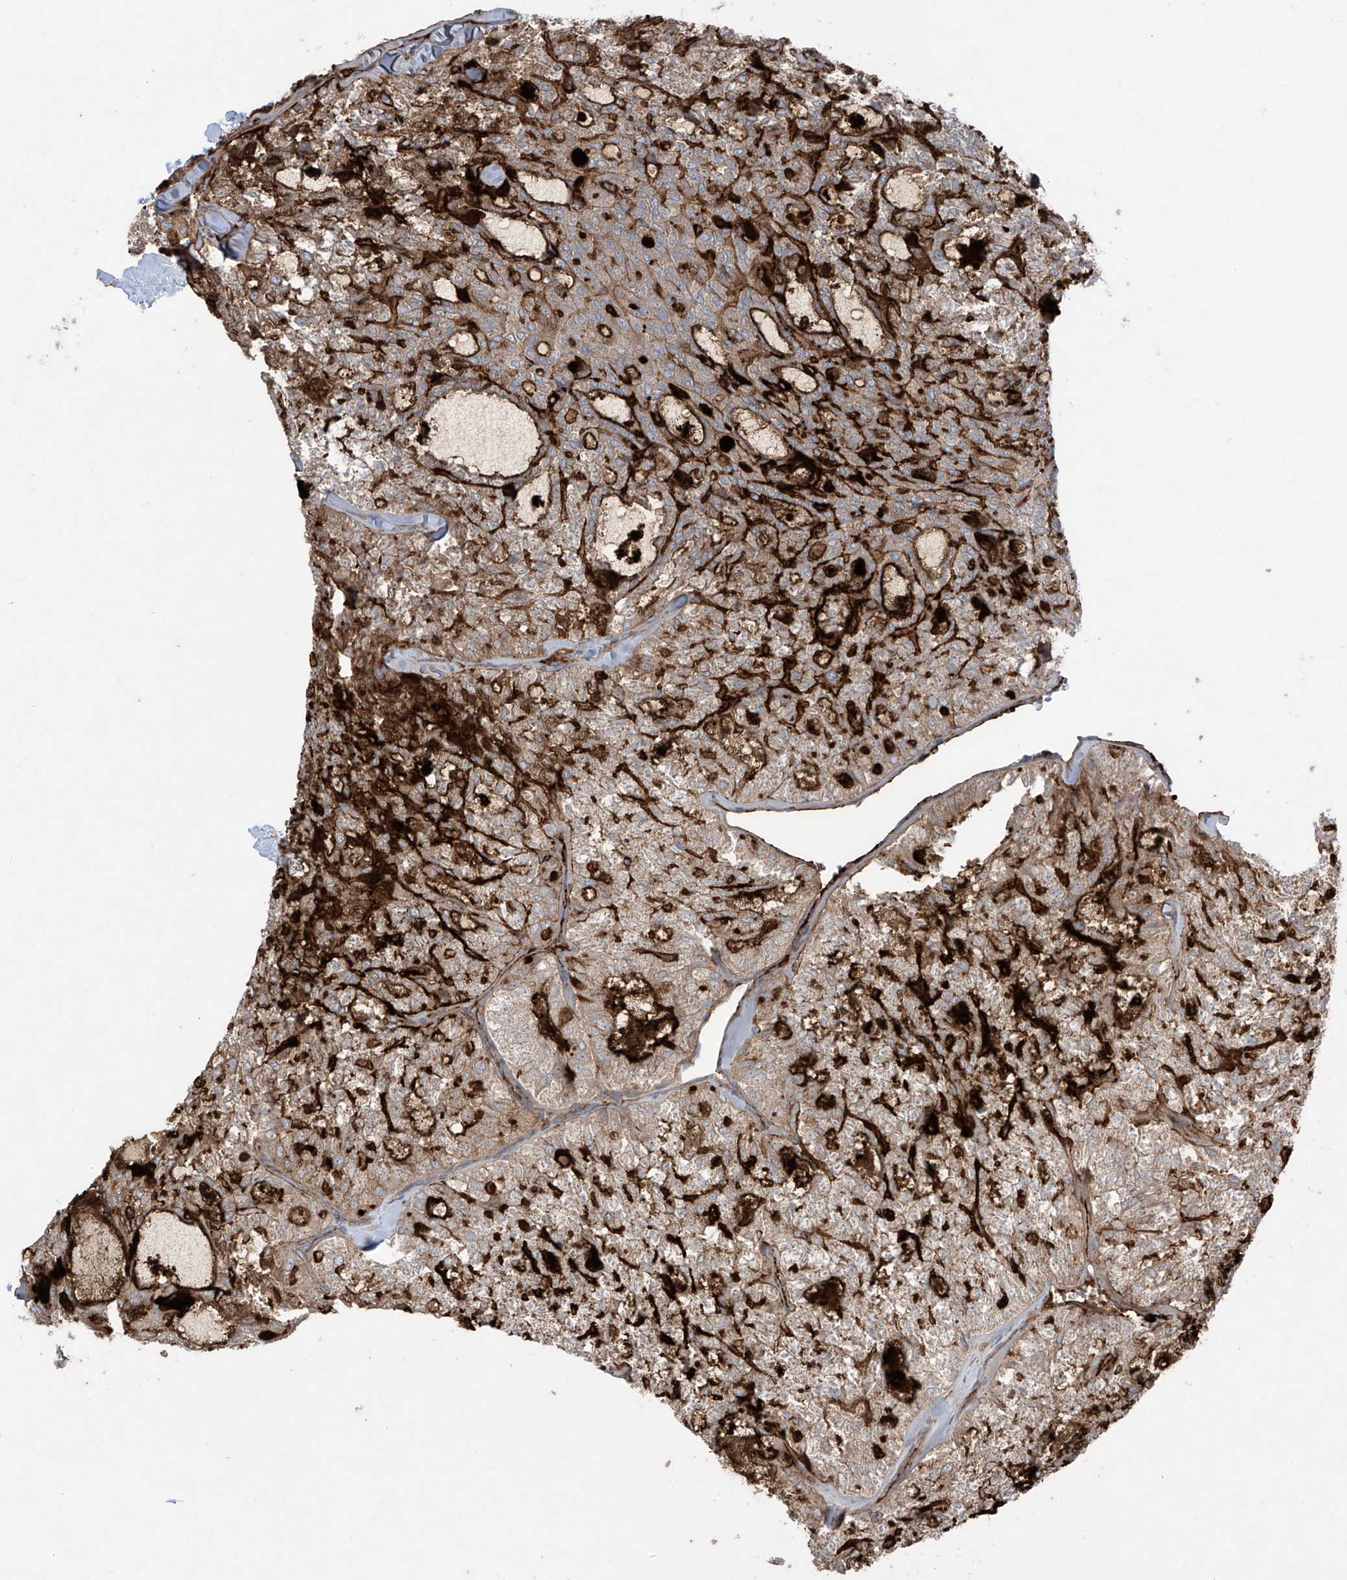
{"staining": {"intensity": "strong", "quantity": "25%-75%", "location": "cytoplasmic/membranous"}, "tissue": "thyroid cancer", "cell_type": "Tumor cells", "image_type": "cancer", "snomed": [{"axis": "morphology", "description": "Follicular adenoma carcinoma, NOS"}, {"axis": "topography", "description": "Thyroid gland"}], "caption": "An IHC histopathology image of tumor tissue is shown. Protein staining in brown shows strong cytoplasmic/membranous positivity in follicular adenoma carcinoma (thyroid) within tumor cells.", "gene": "TRMU", "patient": {"sex": "male", "age": 75}}